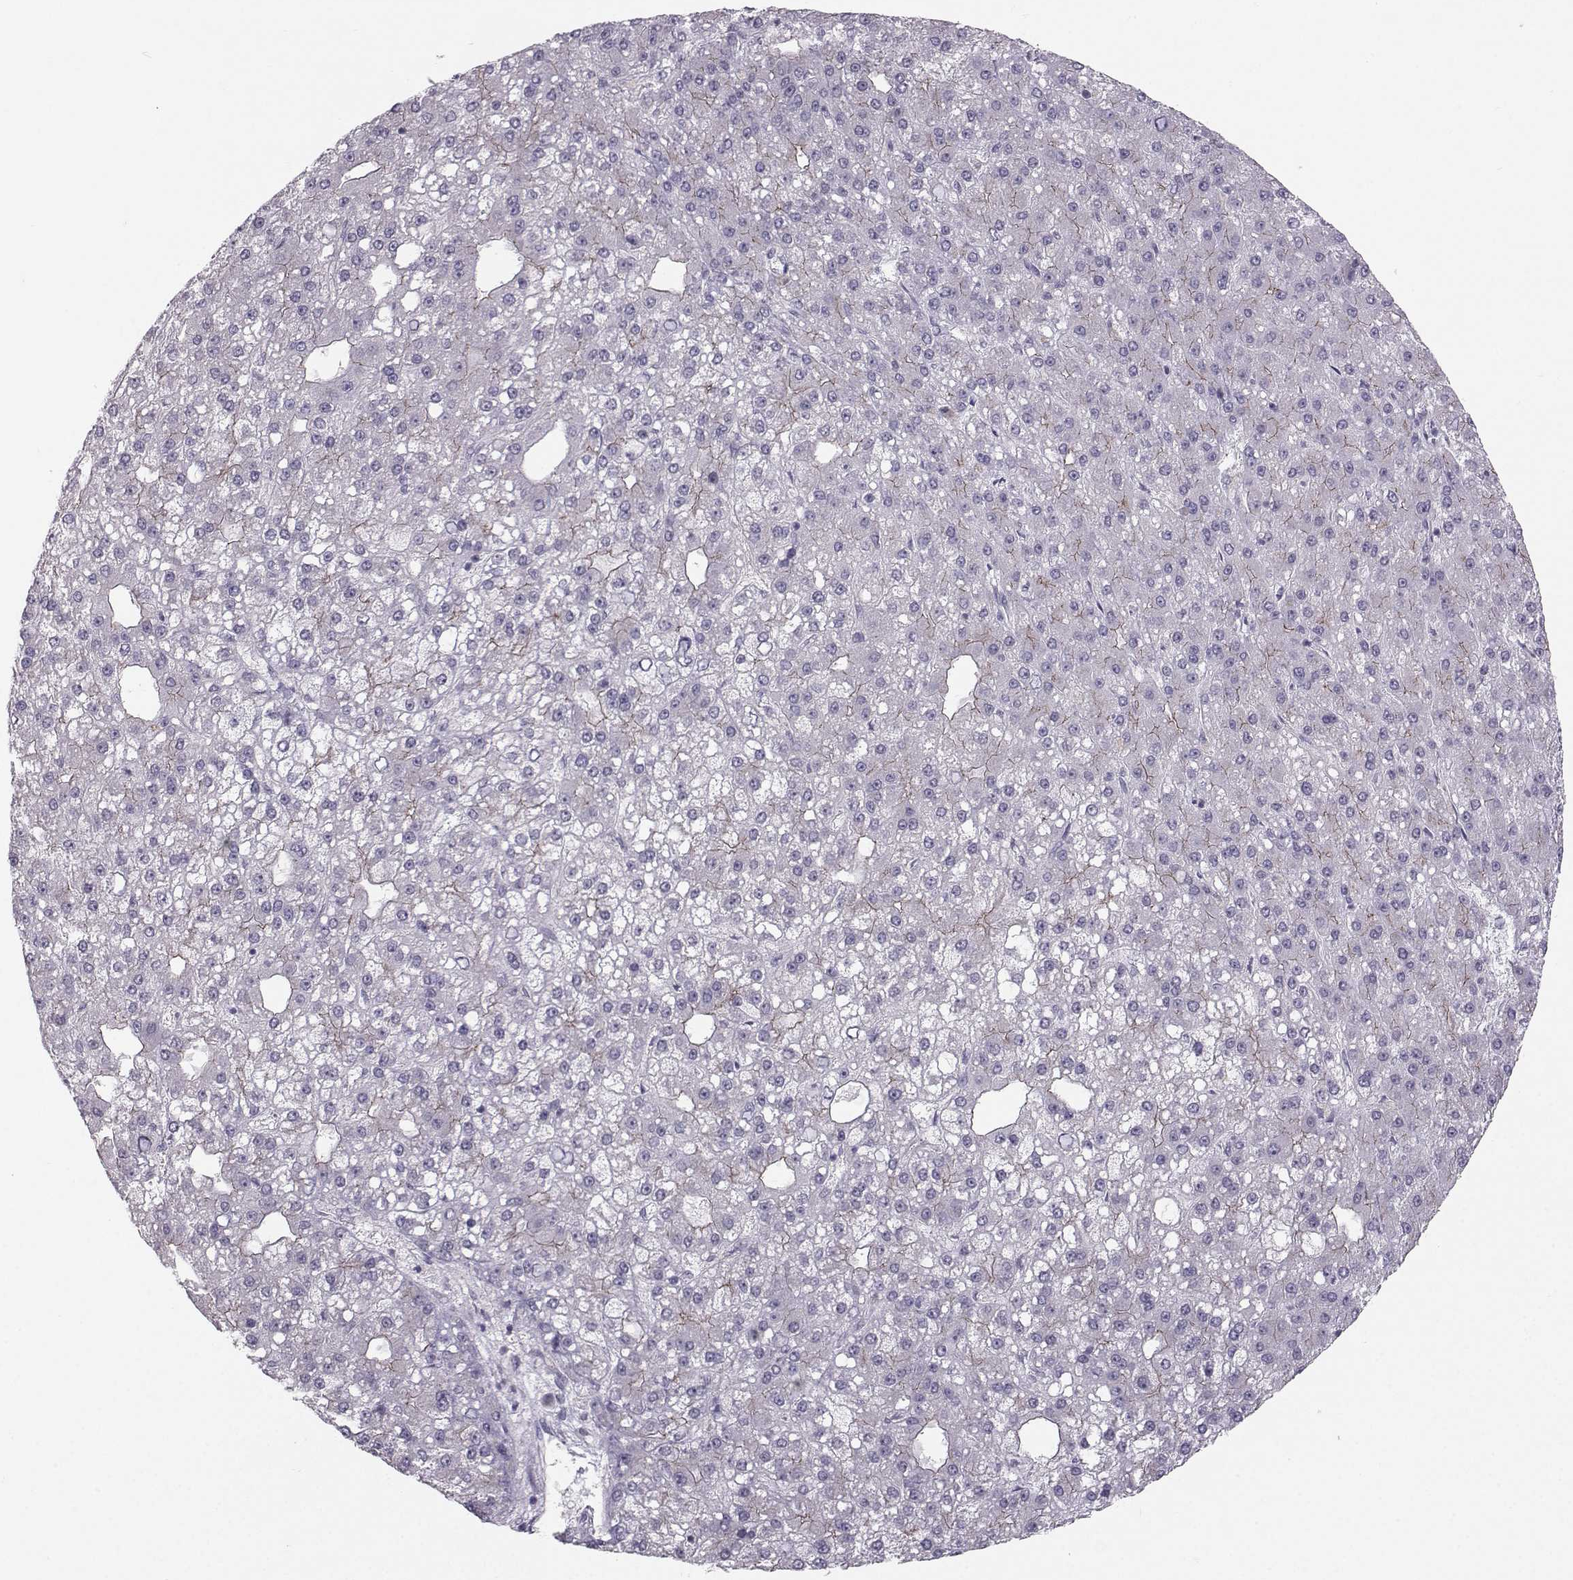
{"staining": {"intensity": "weak", "quantity": "<25%", "location": "cytoplasmic/membranous"}, "tissue": "liver cancer", "cell_type": "Tumor cells", "image_type": "cancer", "snomed": [{"axis": "morphology", "description": "Carcinoma, Hepatocellular, NOS"}, {"axis": "topography", "description": "Liver"}], "caption": "Photomicrograph shows no protein expression in tumor cells of hepatocellular carcinoma (liver) tissue.", "gene": "MAST1", "patient": {"sex": "male", "age": 67}}